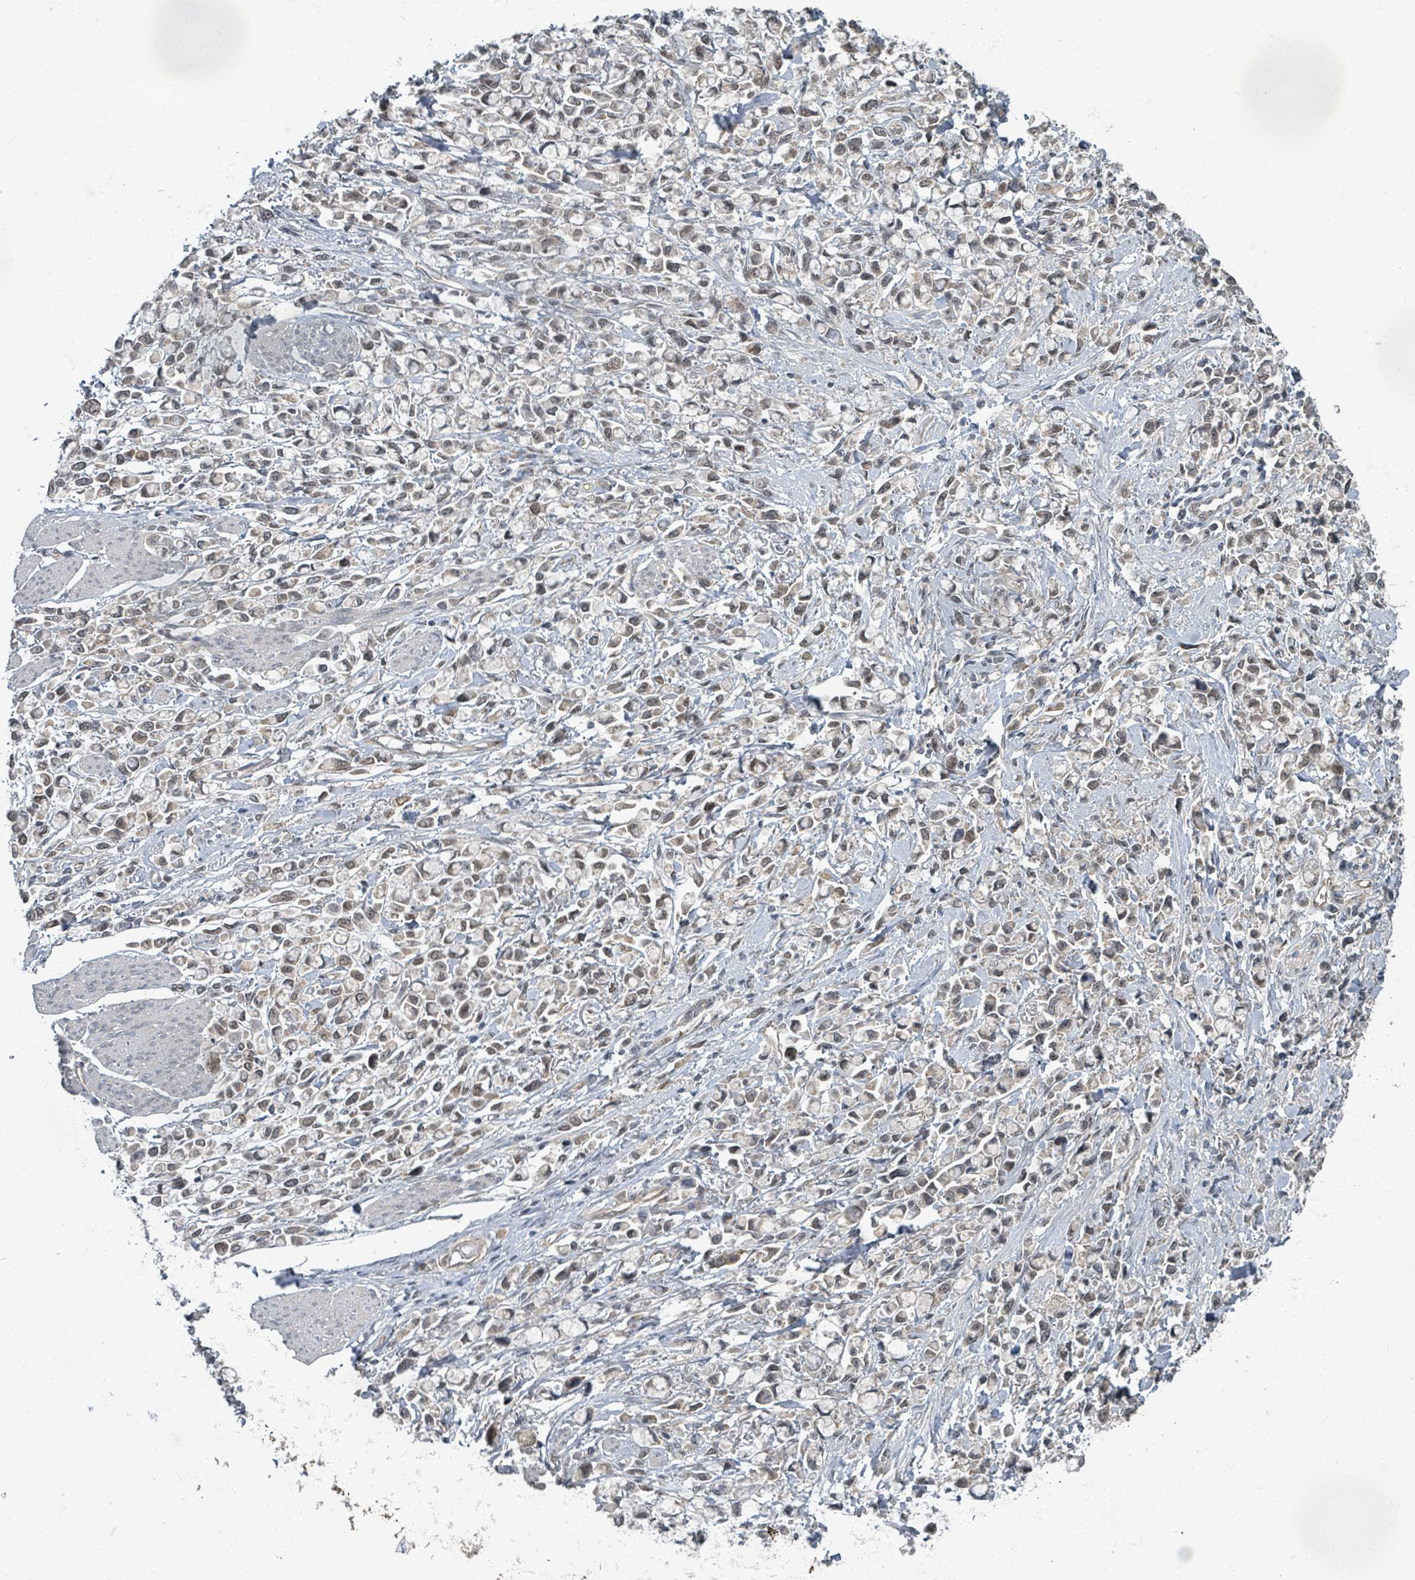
{"staining": {"intensity": "weak", "quantity": "25%-75%", "location": "cytoplasmic/membranous,nuclear"}, "tissue": "stomach cancer", "cell_type": "Tumor cells", "image_type": "cancer", "snomed": [{"axis": "morphology", "description": "Adenocarcinoma, NOS"}, {"axis": "topography", "description": "Stomach"}], "caption": "A photomicrograph of stomach cancer stained for a protein displays weak cytoplasmic/membranous and nuclear brown staining in tumor cells.", "gene": "INTS15", "patient": {"sex": "female", "age": 81}}